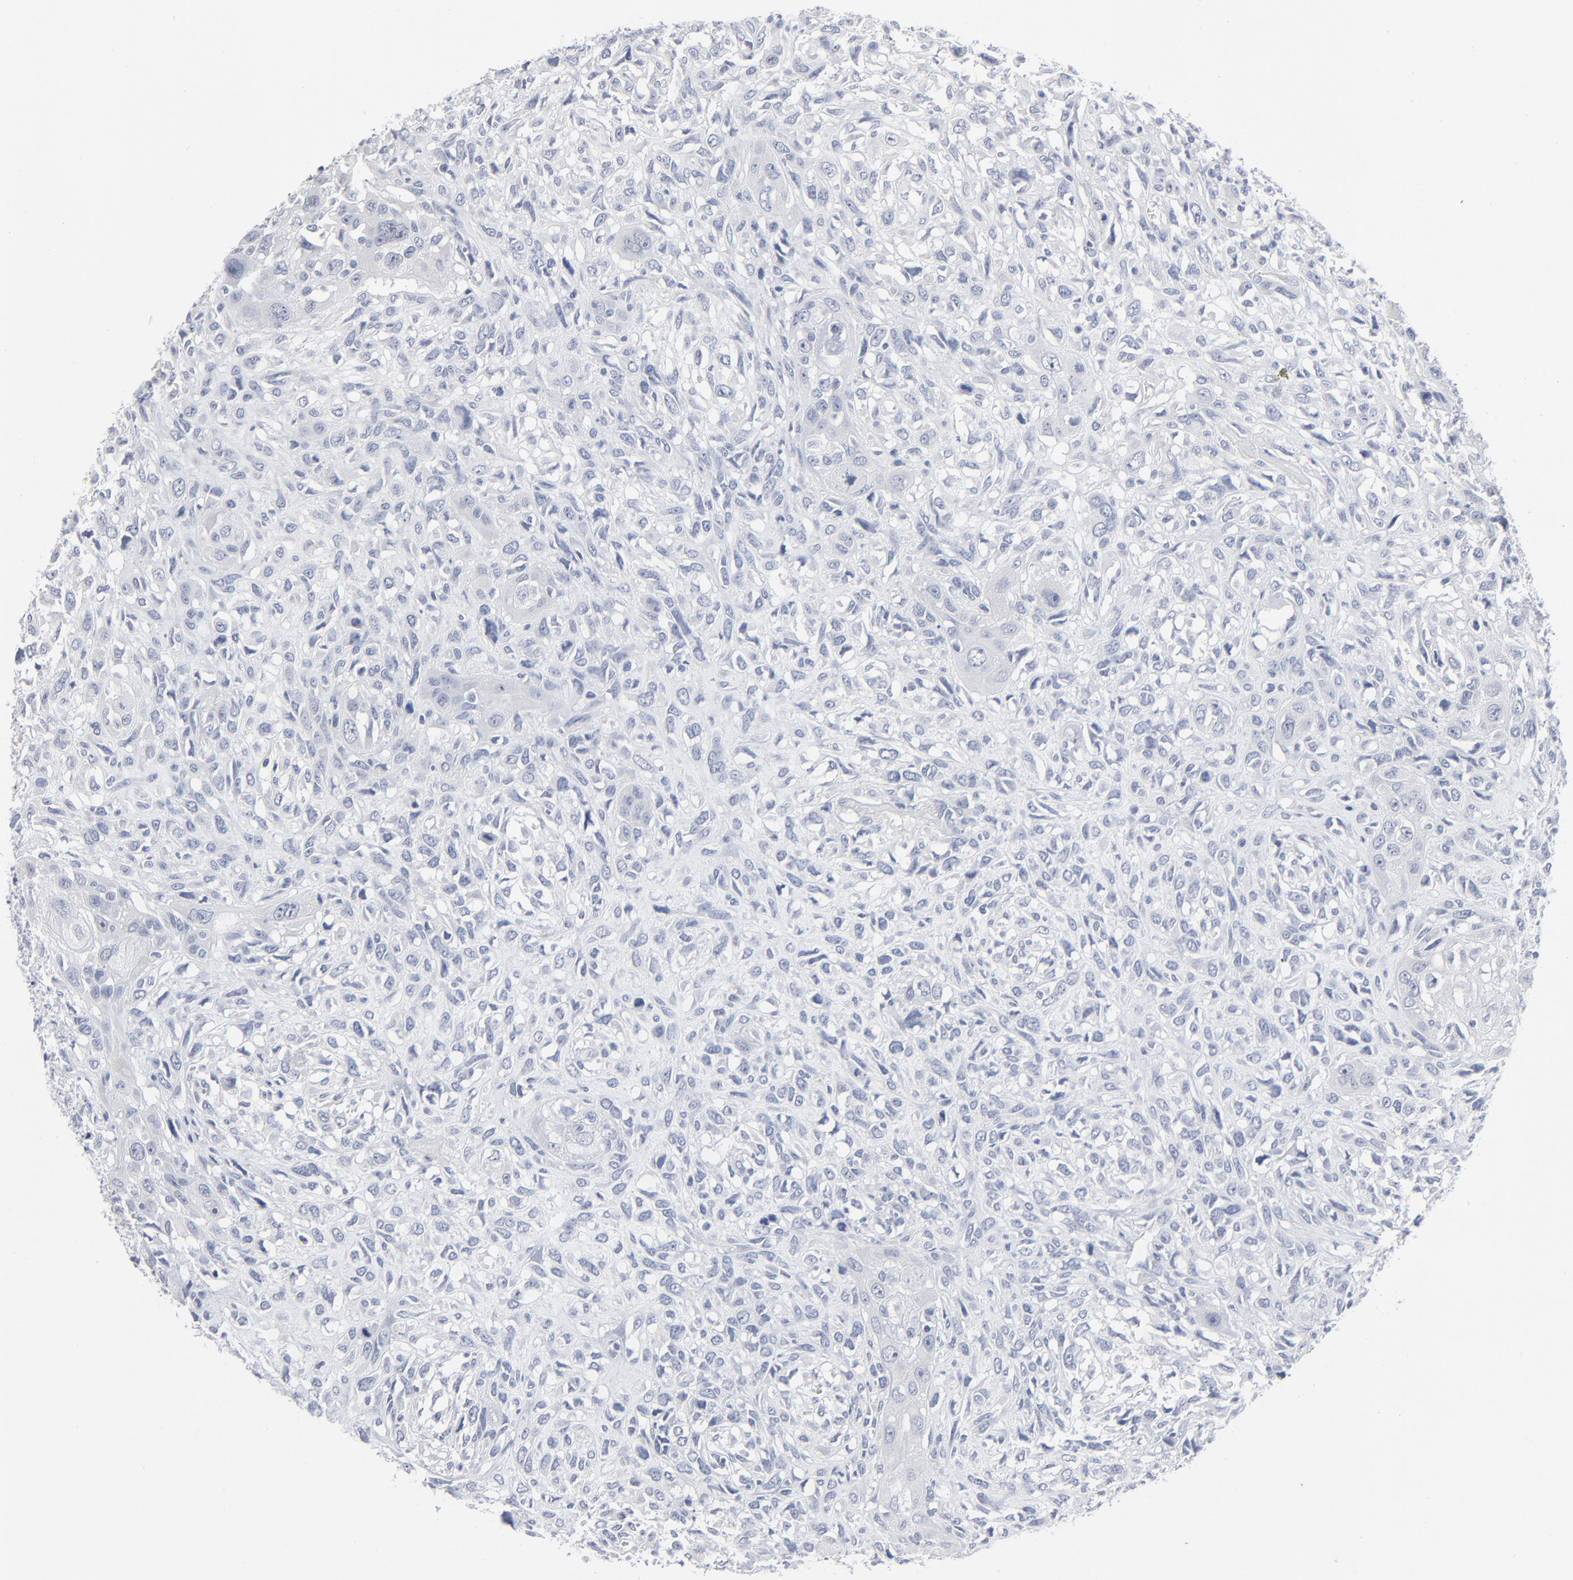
{"staining": {"intensity": "negative", "quantity": "none", "location": "none"}, "tissue": "head and neck cancer", "cell_type": "Tumor cells", "image_type": "cancer", "snomed": [{"axis": "morphology", "description": "Neoplasm, malignant, NOS"}, {"axis": "topography", "description": "Salivary gland"}, {"axis": "topography", "description": "Head-Neck"}], "caption": "This is an immunohistochemistry photomicrograph of head and neck cancer (neoplasm (malignant)). There is no positivity in tumor cells.", "gene": "PAGE1", "patient": {"sex": "male", "age": 43}}